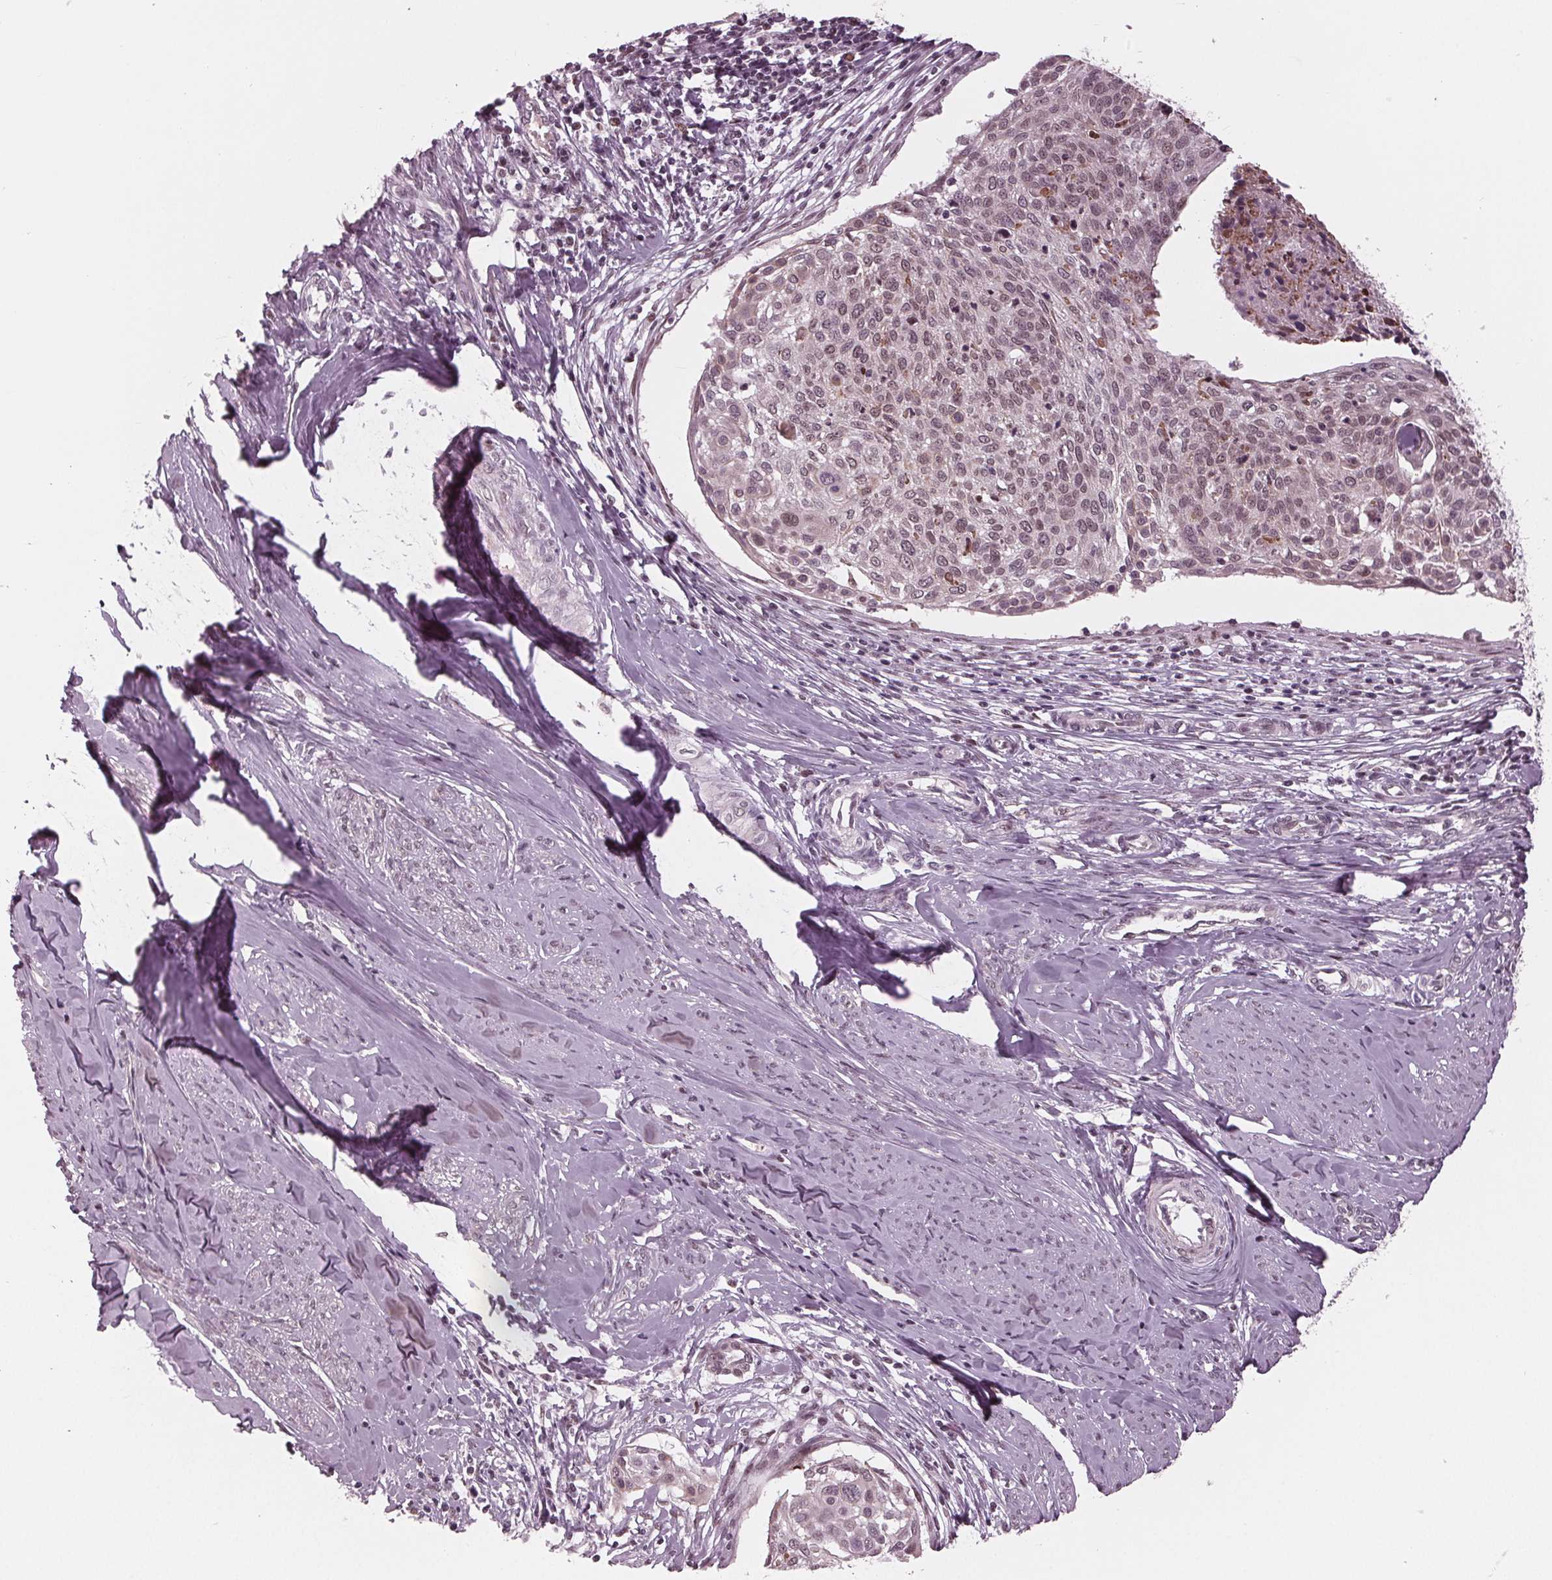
{"staining": {"intensity": "weak", "quantity": "25%-75%", "location": "nuclear"}, "tissue": "cervical cancer", "cell_type": "Tumor cells", "image_type": "cancer", "snomed": [{"axis": "morphology", "description": "Squamous cell carcinoma, NOS"}, {"axis": "topography", "description": "Cervix"}], "caption": "Tumor cells demonstrate low levels of weak nuclear expression in approximately 25%-75% of cells in cervical cancer. The staining is performed using DAB brown chromogen to label protein expression. The nuclei are counter-stained blue using hematoxylin.", "gene": "DNMT3L", "patient": {"sex": "female", "age": 49}}